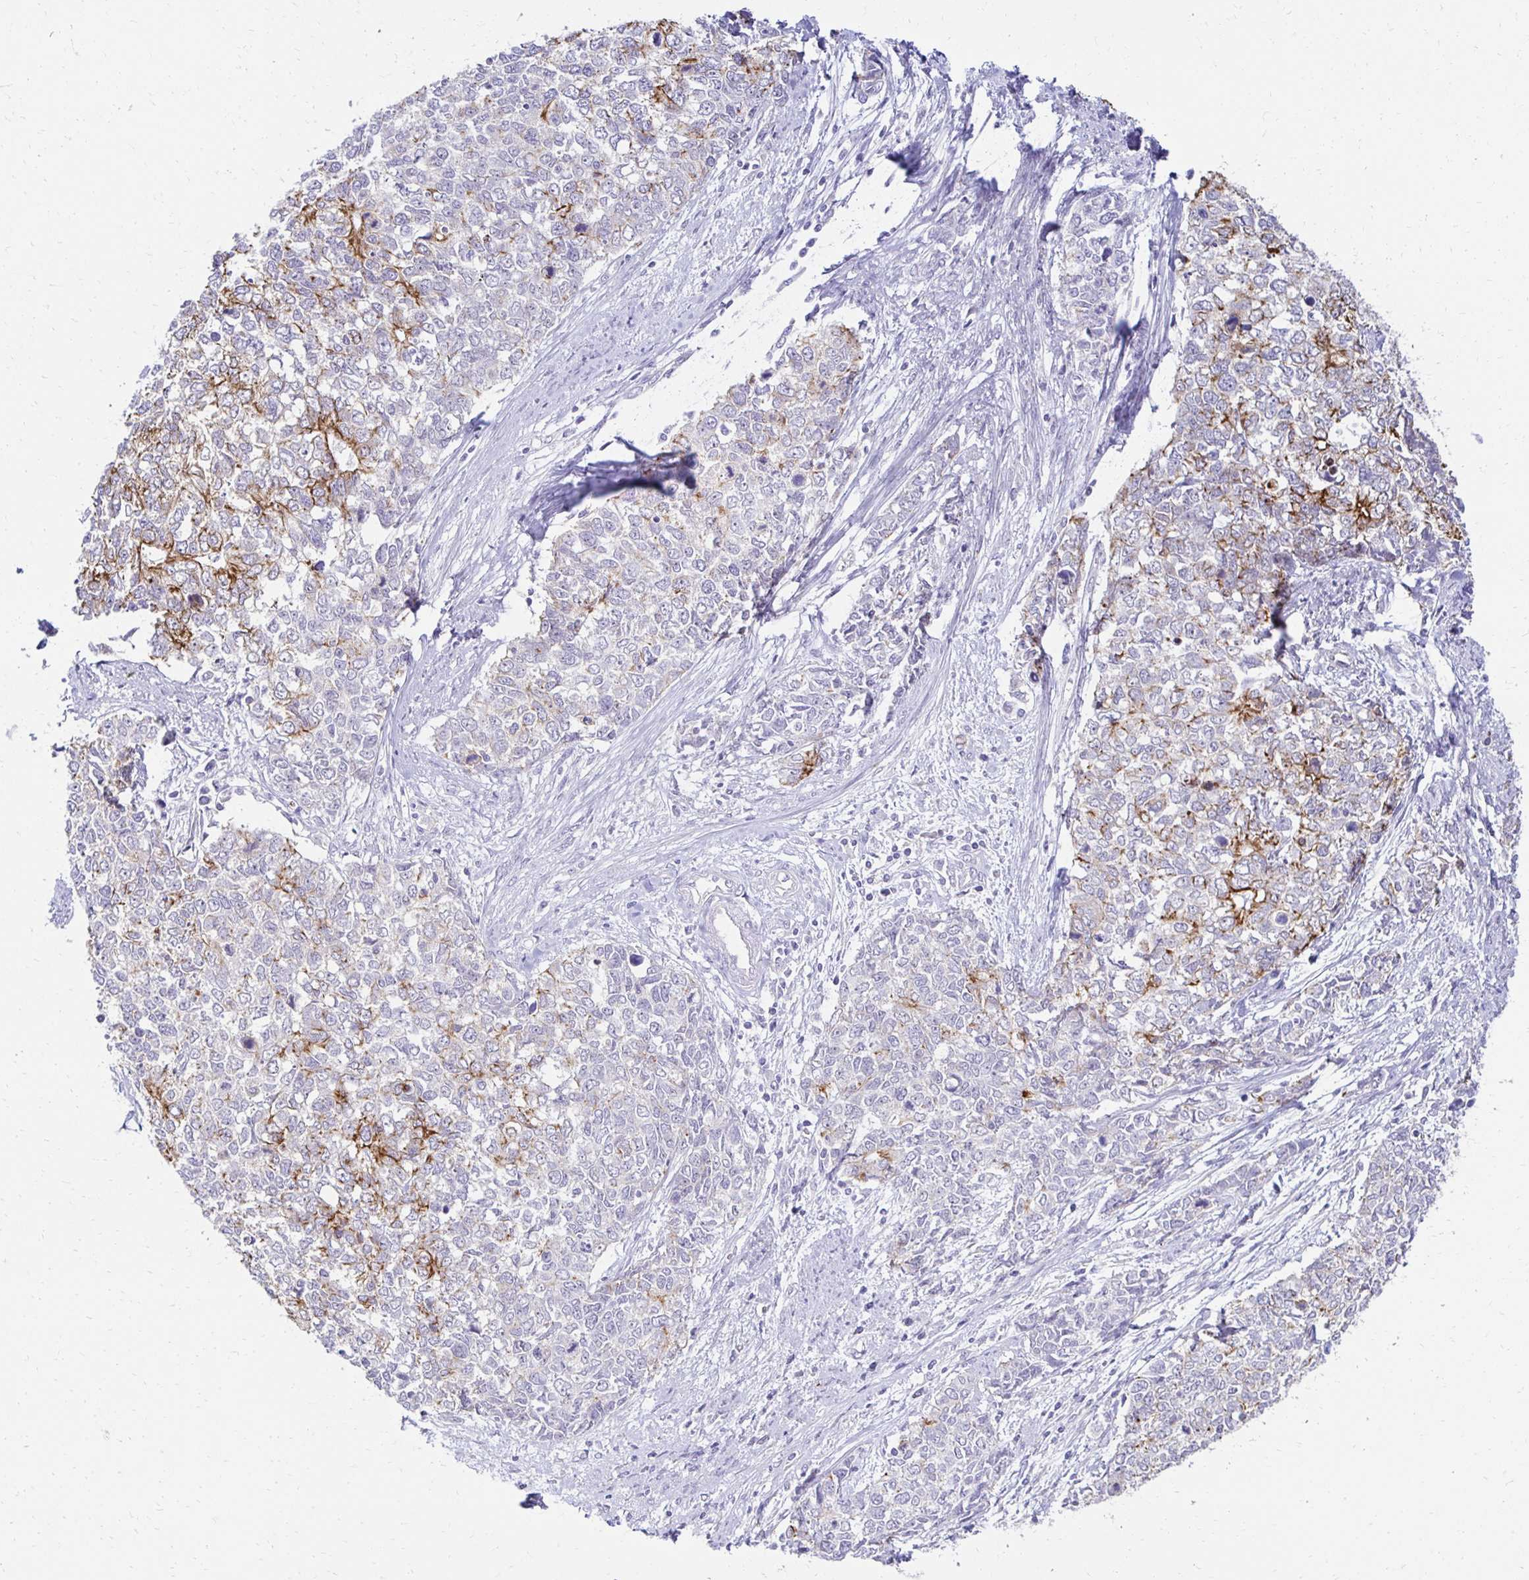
{"staining": {"intensity": "strong", "quantity": "<25%", "location": "cytoplasmic/membranous"}, "tissue": "cervical cancer", "cell_type": "Tumor cells", "image_type": "cancer", "snomed": [{"axis": "morphology", "description": "Adenocarcinoma, NOS"}, {"axis": "topography", "description": "Cervix"}], "caption": "Approximately <25% of tumor cells in human cervical cancer (adenocarcinoma) exhibit strong cytoplasmic/membranous protein staining as visualized by brown immunohistochemical staining.", "gene": "C1QTNF2", "patient": {"sex": "female", "age": 63}}